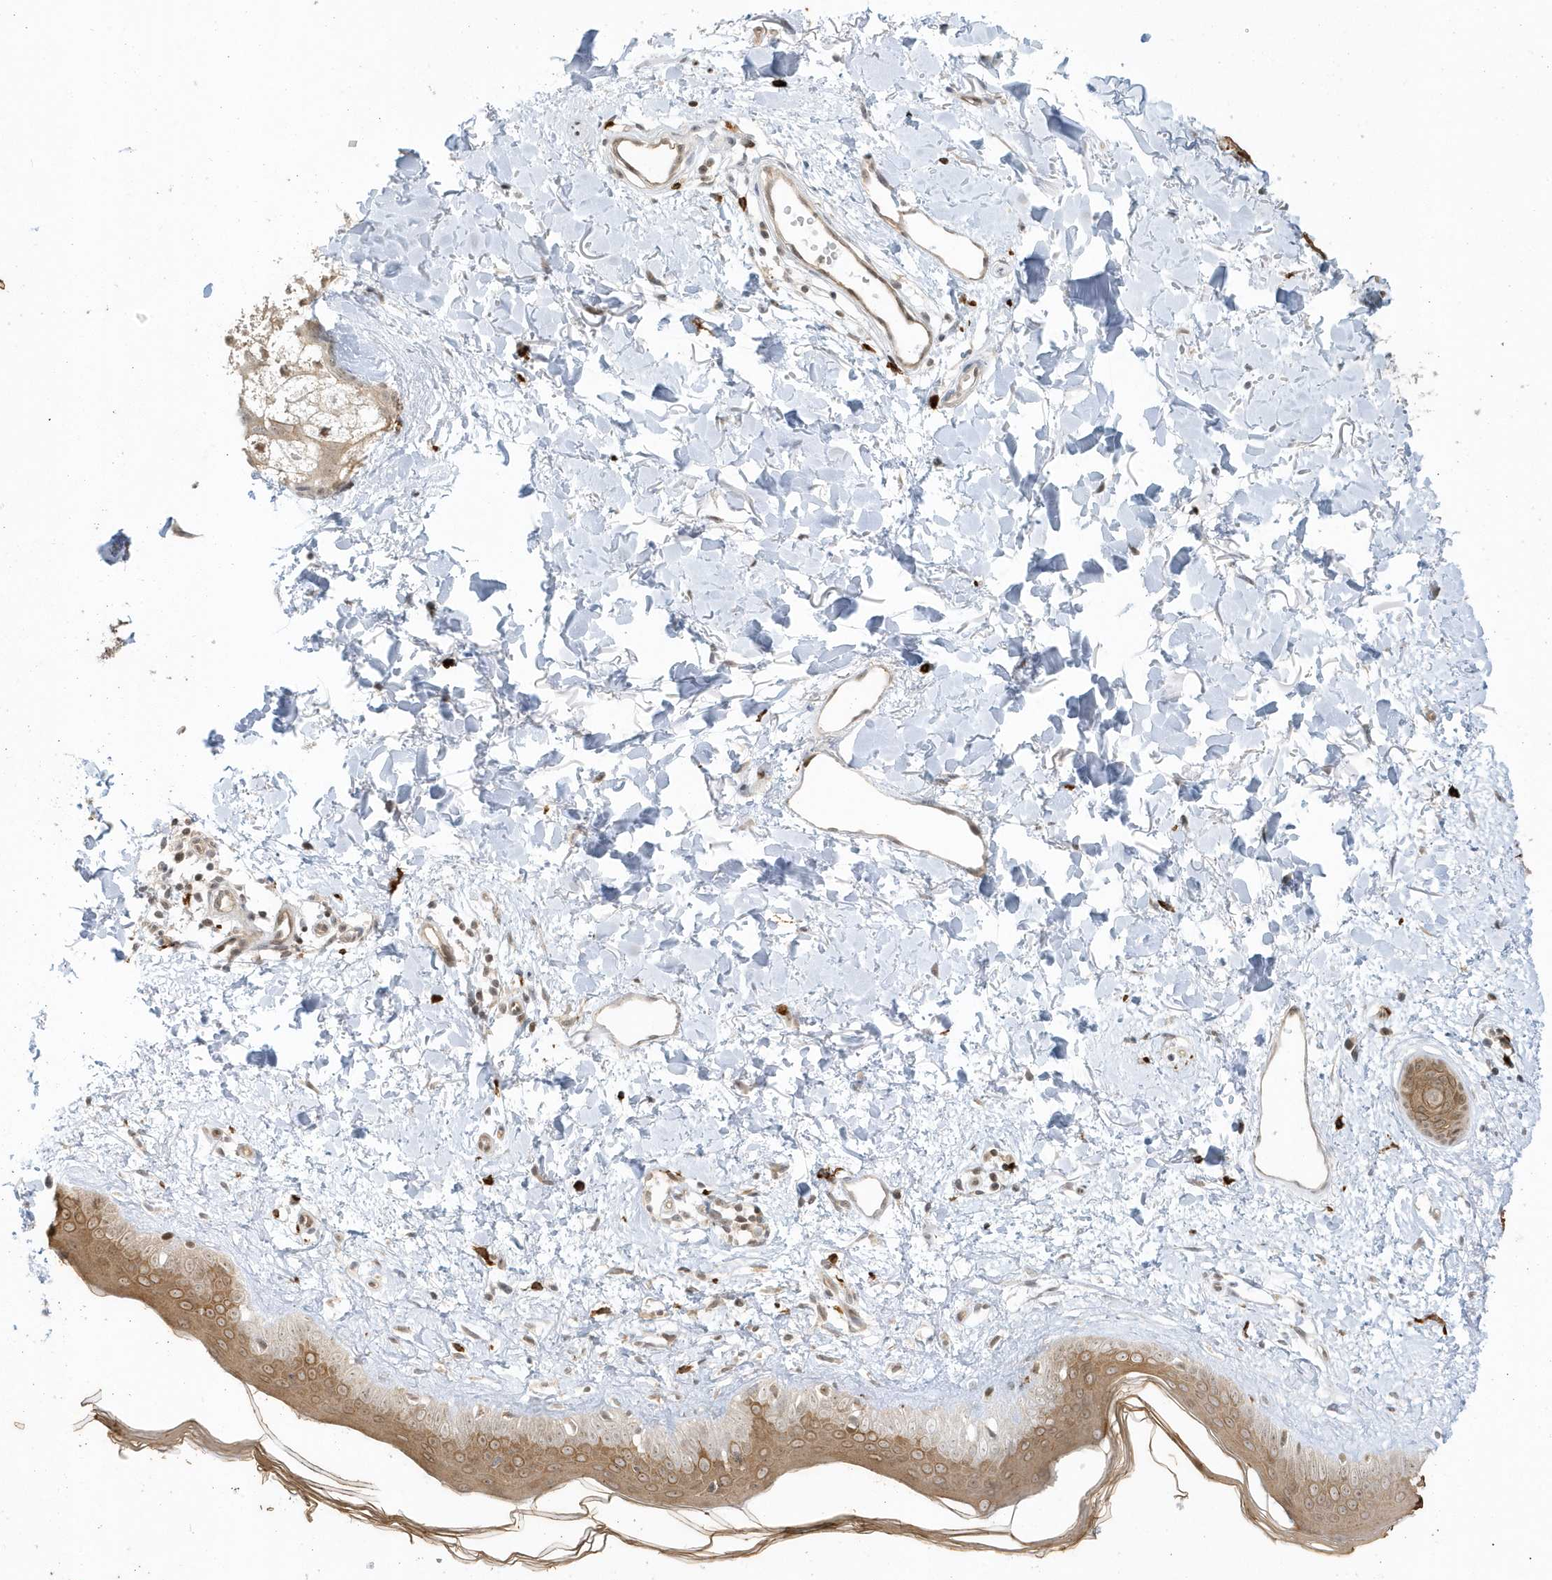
{"staining": {"intensity": "weak", "quantity": ">75%", "location": "cytoplasmic/membranous,nuclear"}, "tissue": "skin", "cell_type": "Fibroblasts", "image_type": "normal", "snomed": [{"axis": "morphology", "description": "Normal tissue, NOS"}, {"axis": "topography", "description": "Skin"}], "caption": "IHC micrograph of benign skin: skin stained using immunohistochemistry (IHC) displays low levels of weak protein expression localized specifically in the cytoplasmic/membranous,nuclear of fibroblasts, appearing as a cytoplasmic/membranous,nuclear brown color.", "gene": "PPP1R7", "patient": {"sex": "female", "age": 58}}